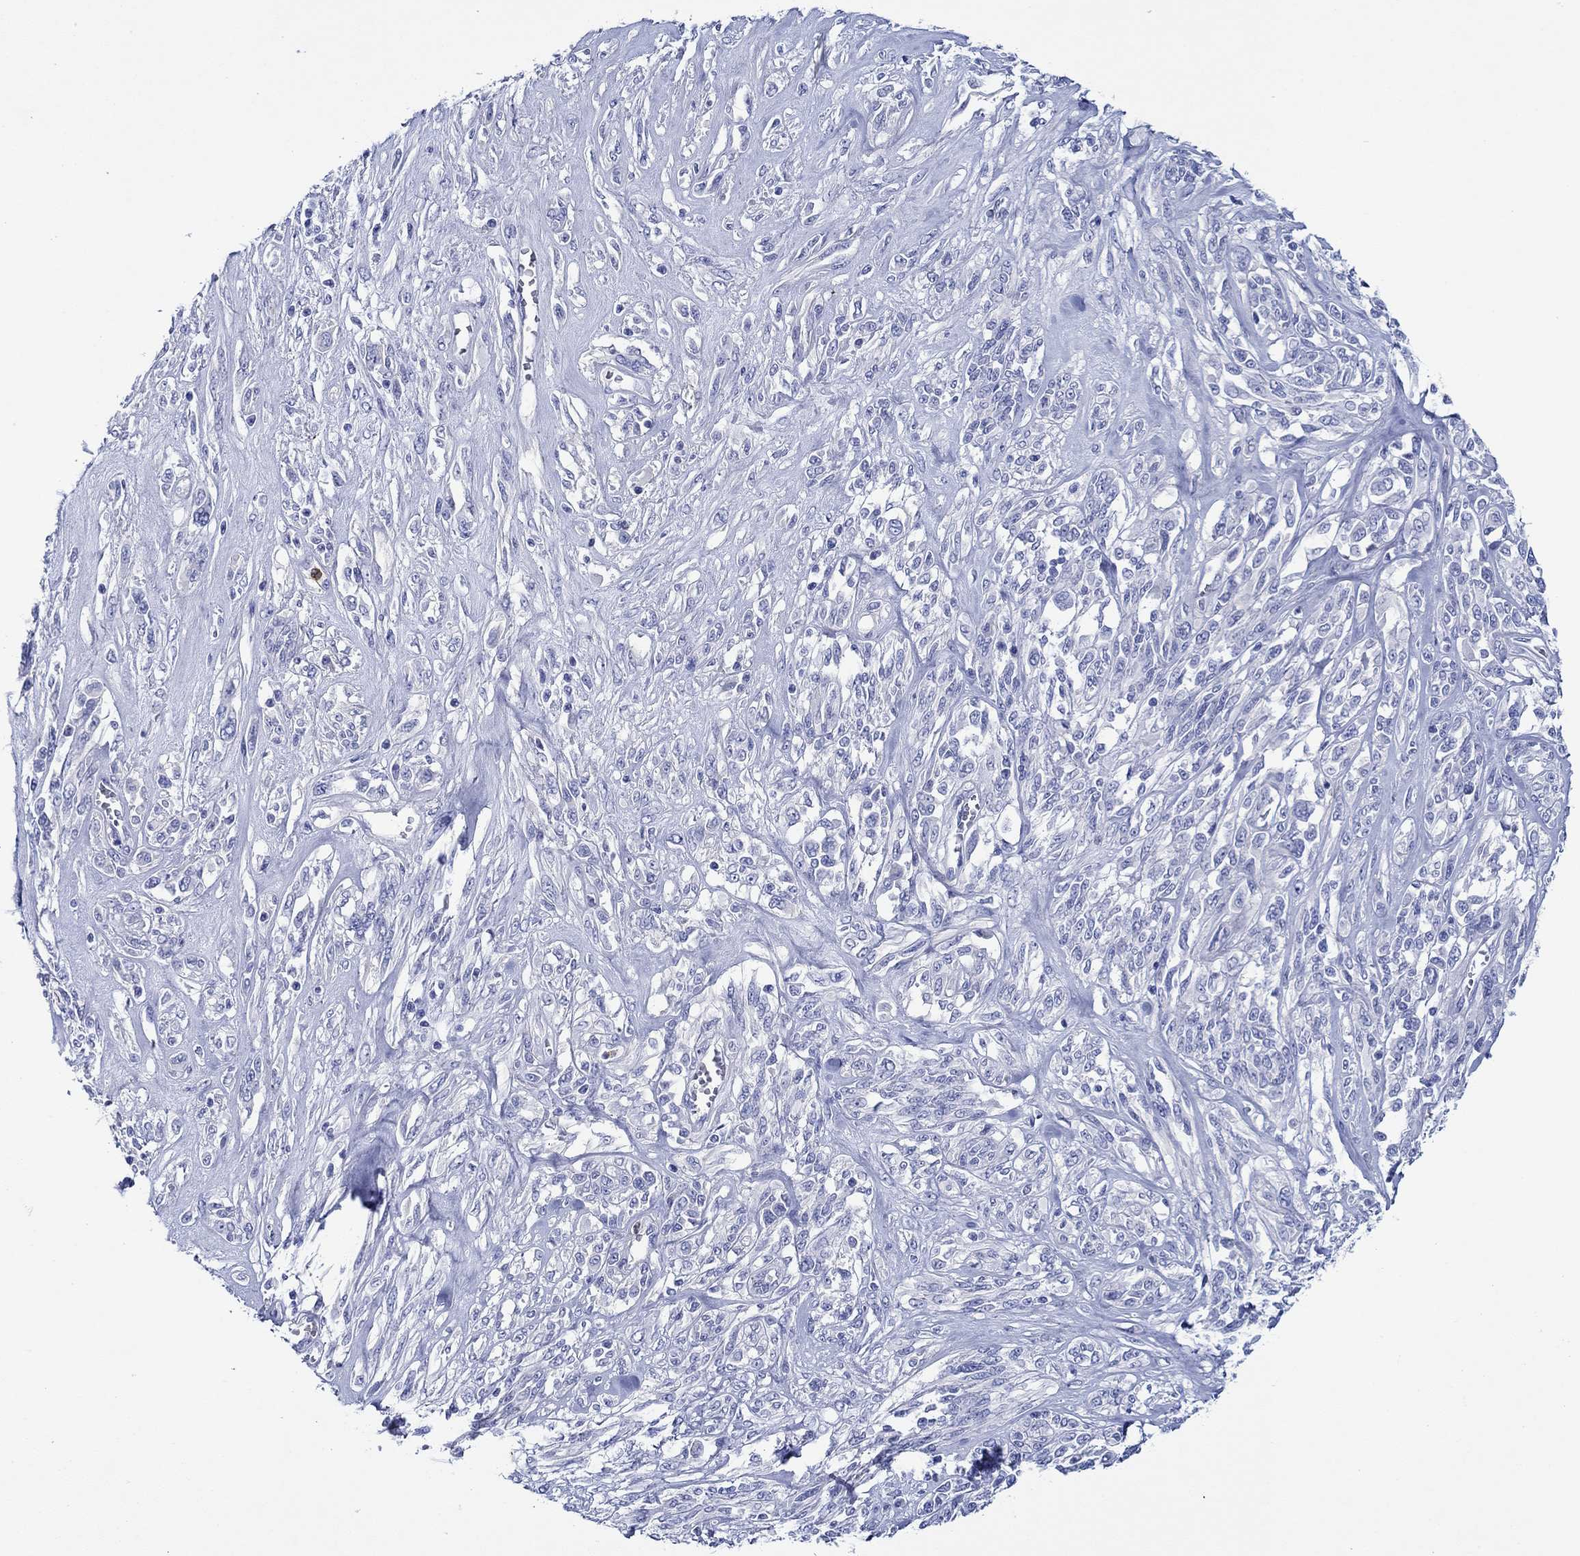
{"staining": {"intensity": "negative", "quantity": "none", "location": "none"}, "tissue": "melanoma", "cell_type": "Tumor cells", "image_type": "cancer", "snomed": [{"axis": "morphology", "description": "Malignant melanoma, NOS"}, {"axis": "topography", "description": "Skin"}], "caption": "This is an immunohistochemistry image of melanoma. There is no staining in tumor cells.", "gene": "EPX", "patient": {"sex": "female", "age": 91}}